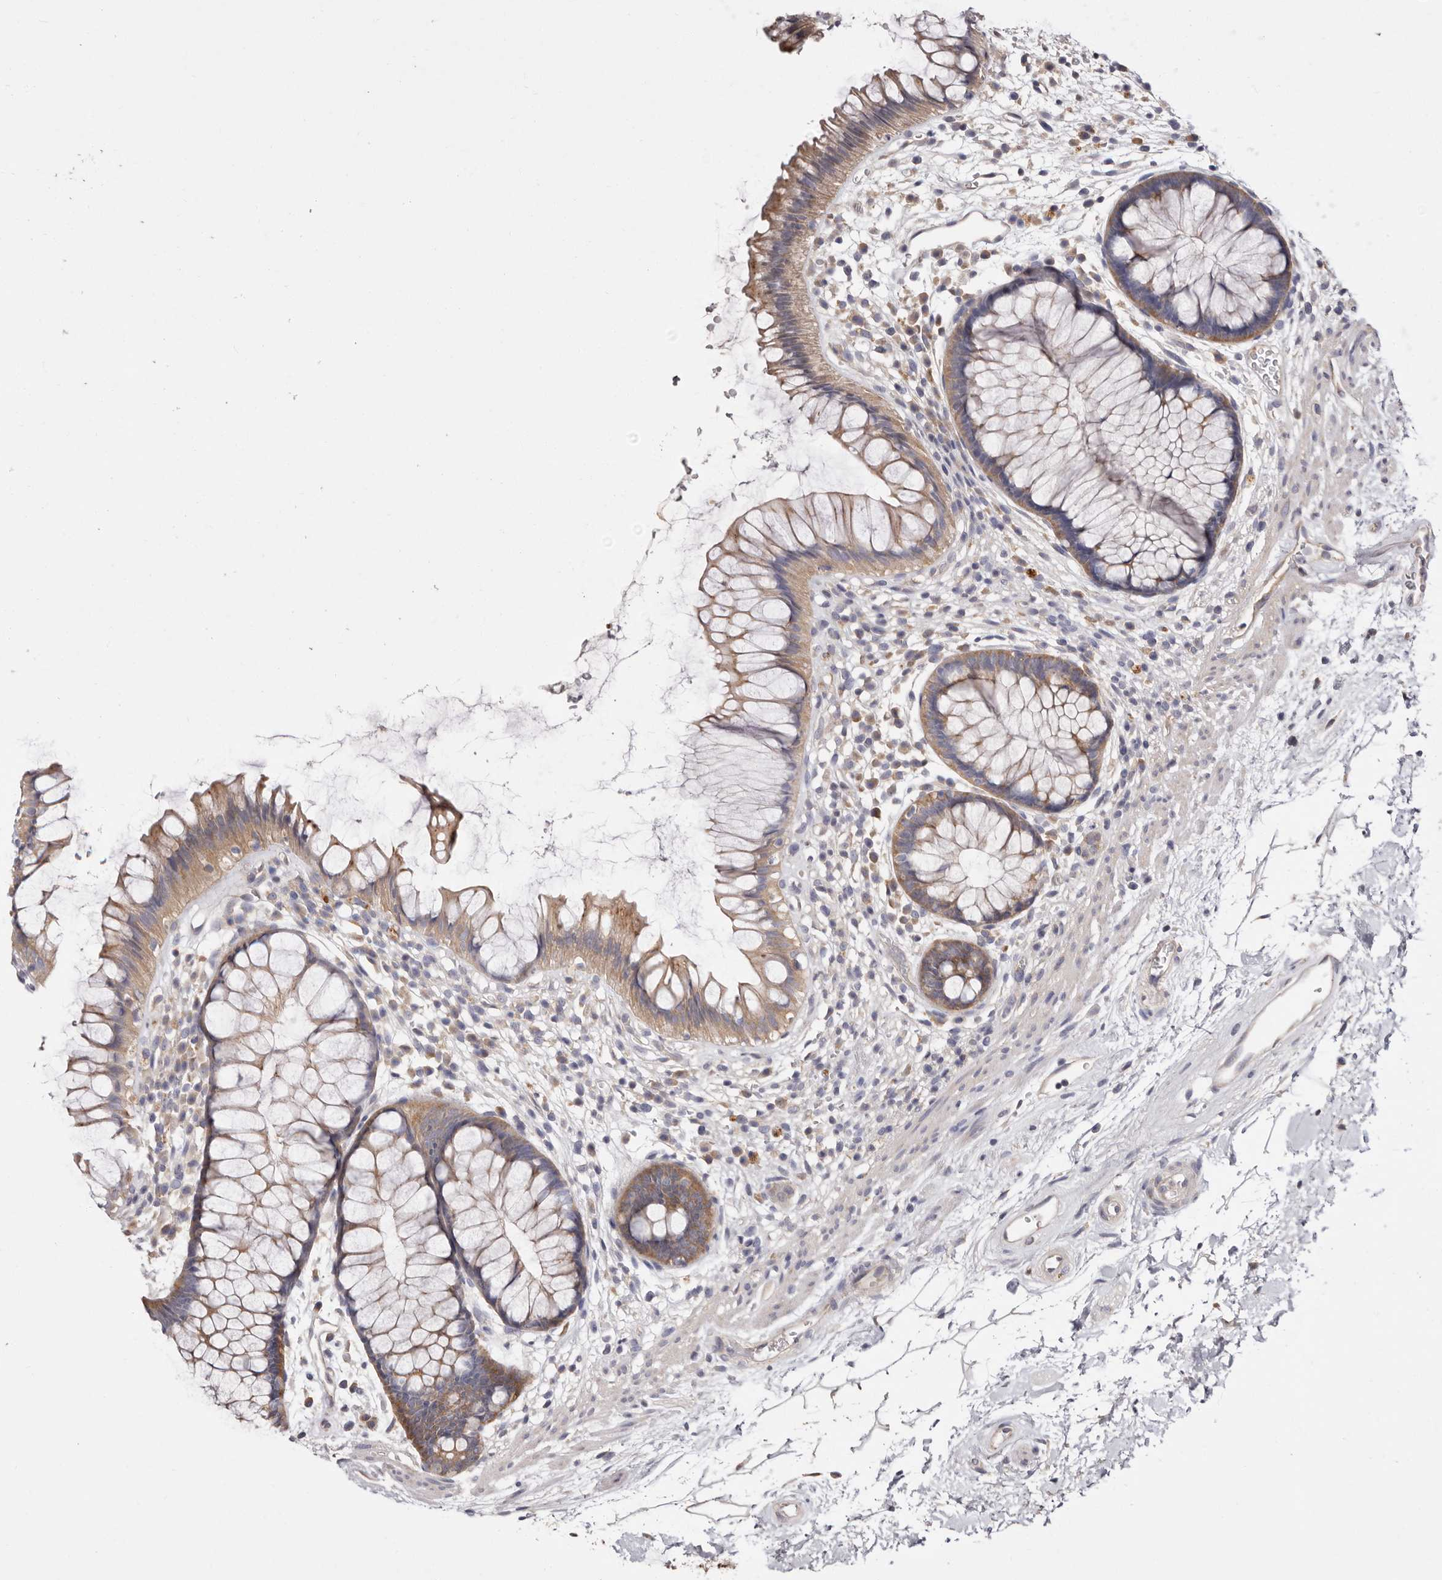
{"staining": {"intensity": "moderate", "quantity": ">75%", "location": "cytoplasmic/membranous"}, "tissue": "rectum", "cell_type": "Glandular cells", "image_type": "normal", "snomed": [{"axis": "morphology", "description": "Normal tissue, NOS"}, {"axis": "topography", "description": "Rectum"}], "caption": "Normal rectum exhibits moderate cytoplasmic/membranous expression in about >75% of glandular cells.", "gene": "FAM167B", "patient": {"sex": "male", "age": 51}}